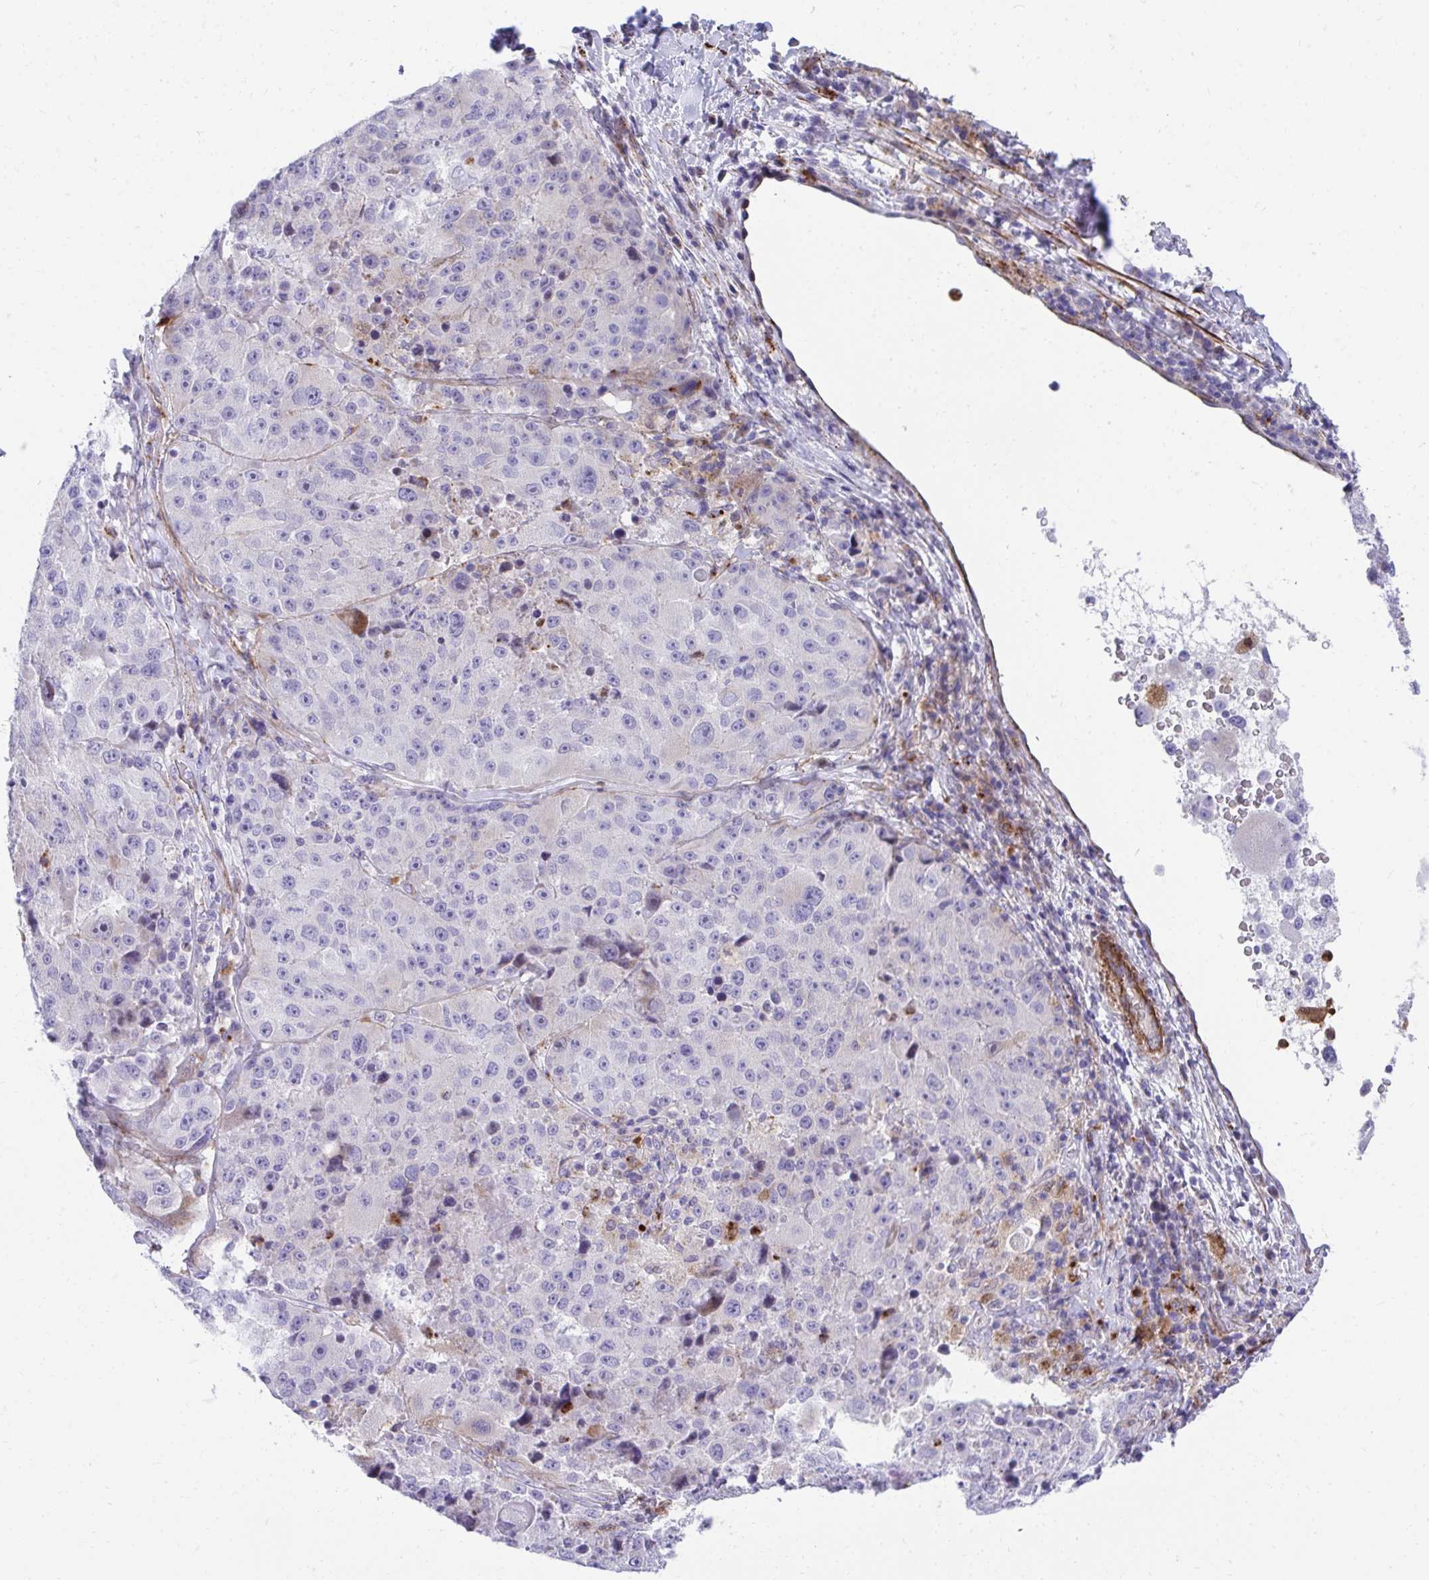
{"staining": {"intensity": "negative", "quantity": "none", "location": "none"}, "tissue": "melanoma", "cell_type": "Tumor cells", "image_type": "cancer", "snomed": [{"axis": "morphology", "description": "Malignant melanoma, Metastatic site"}, {"axis": "topography", "description": "Lymph node"}], "caption": "An immunohistochemistry (IHC) histopathology image of malignant melanoma (metastatic site) is shown. There is no staining in tumor cells of malignant melanoma (metastatic site).", "gene": "CSTB", "patient": {"sex": "male", "age": 62}}